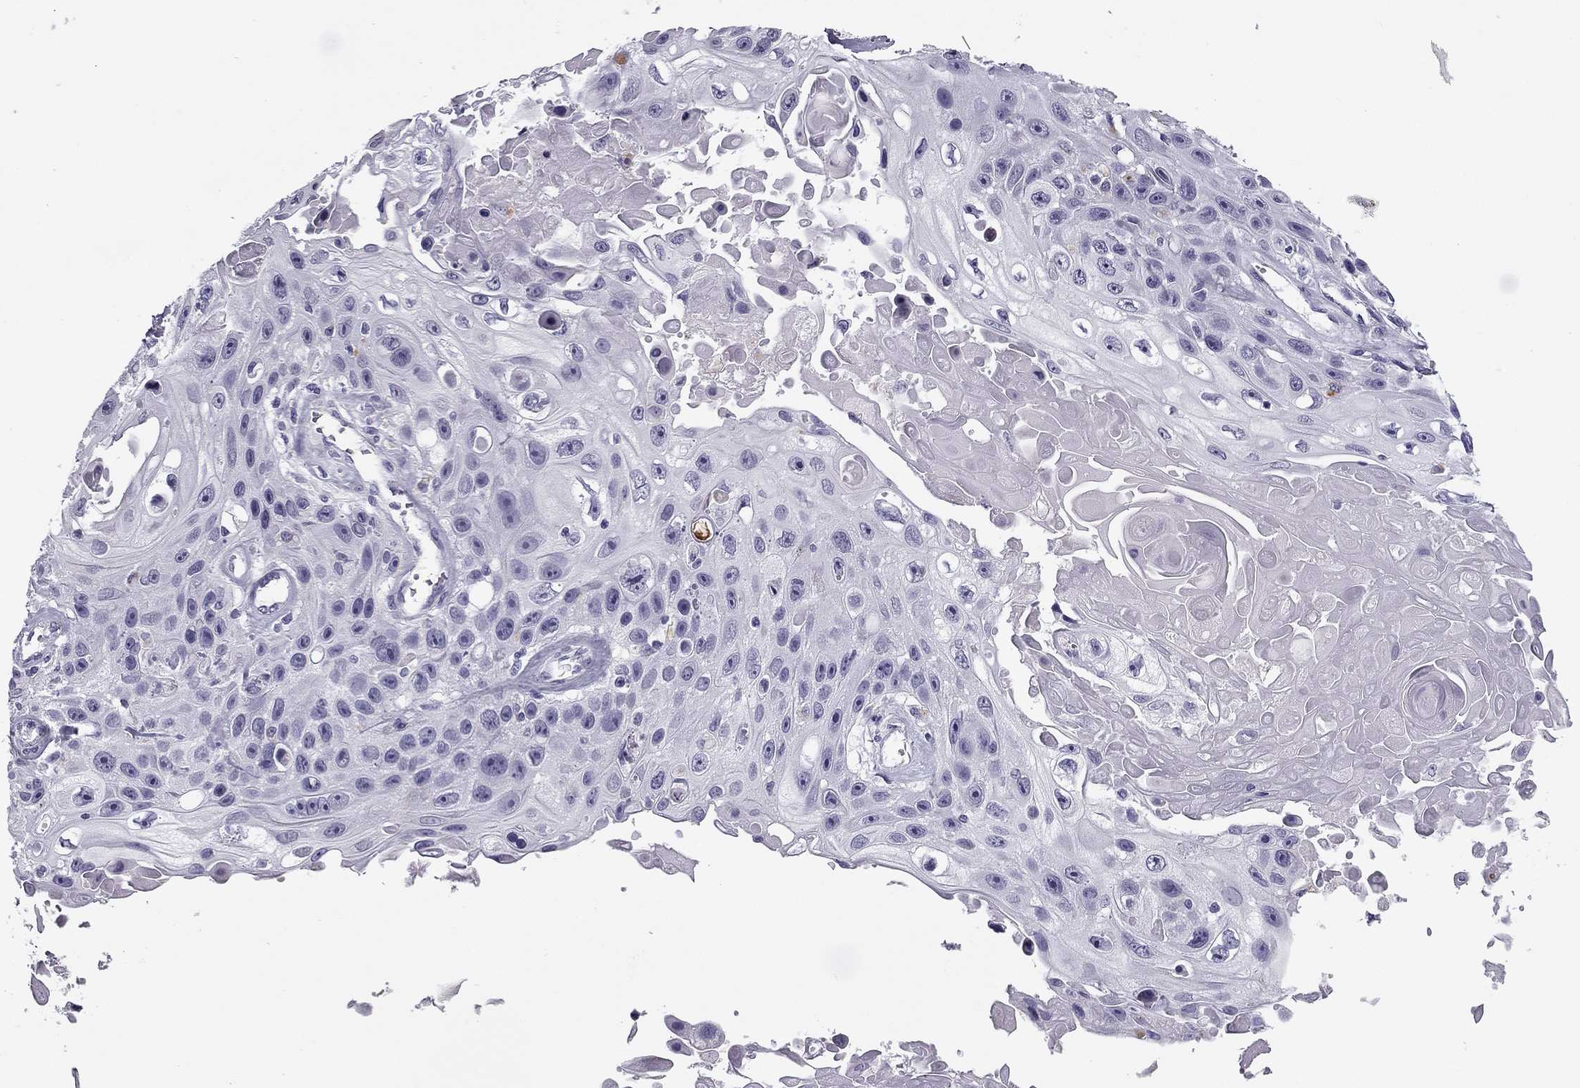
{"staining": {"intensity": "negative", "quantity": "none", "location": "none"}, "tissue": "skin cancer", "cell_type": "Tumor cells", "image_type": "cancer", "snomed": [{"axis": "morphology", "description": "Squamous cell carcinoma, NOS"}, {"axis": "topography", "description": "Skin"}], "caption": "High power microscopy histopathology image of an immunohistochemistry photomicrograph of squamous cell carcinoma (skin), revealing no significant positivity in tumor cells.", "gene": "MC5R", "patient": {"sex": "male", "age": 82}}